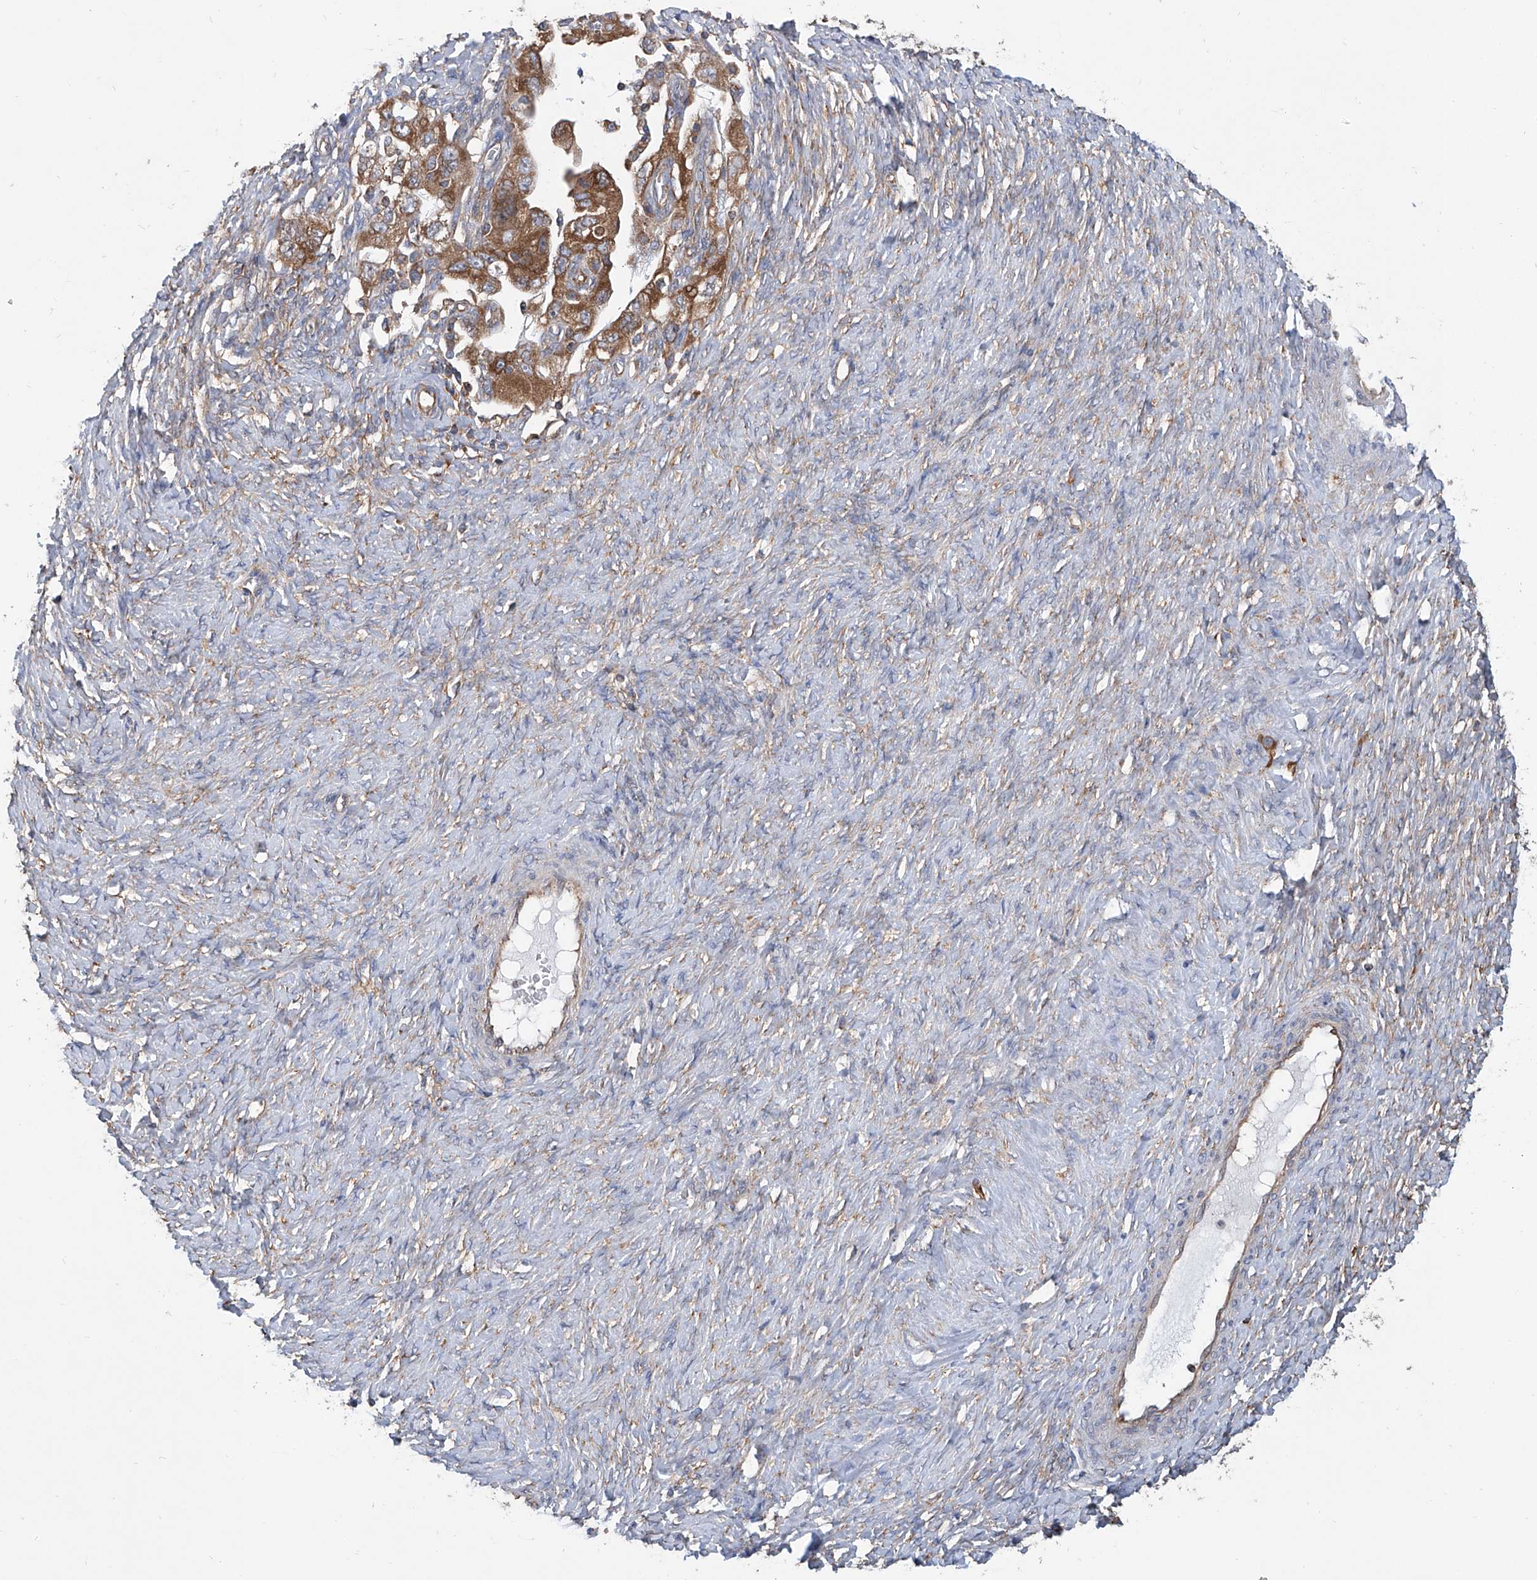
{"staining": {"intensity": "moderate", "quantity": ">75%", "location": "cytoplasmic/membranous"}, "tissue": "ovarian cancer", "cell_type": "Tumor cells", "image_type": "cancer", "snomed": [{"axis": "morphology", "description": "Carcinoma, NOS"}, {"axis": "morphology", "description": "Cystadenocarcinoma, serous, NOS"}, {"axis": "topography", "description": "Ovary"}], "caption": "Protein analysis of serous cystadenocarcinoma (ovarian) tissue shows moderate cytoplasmic/membranous positivity in about >75% of tumor cells.", "gene": "SENP2", "patient": {"sex": "female", "age": 69}}